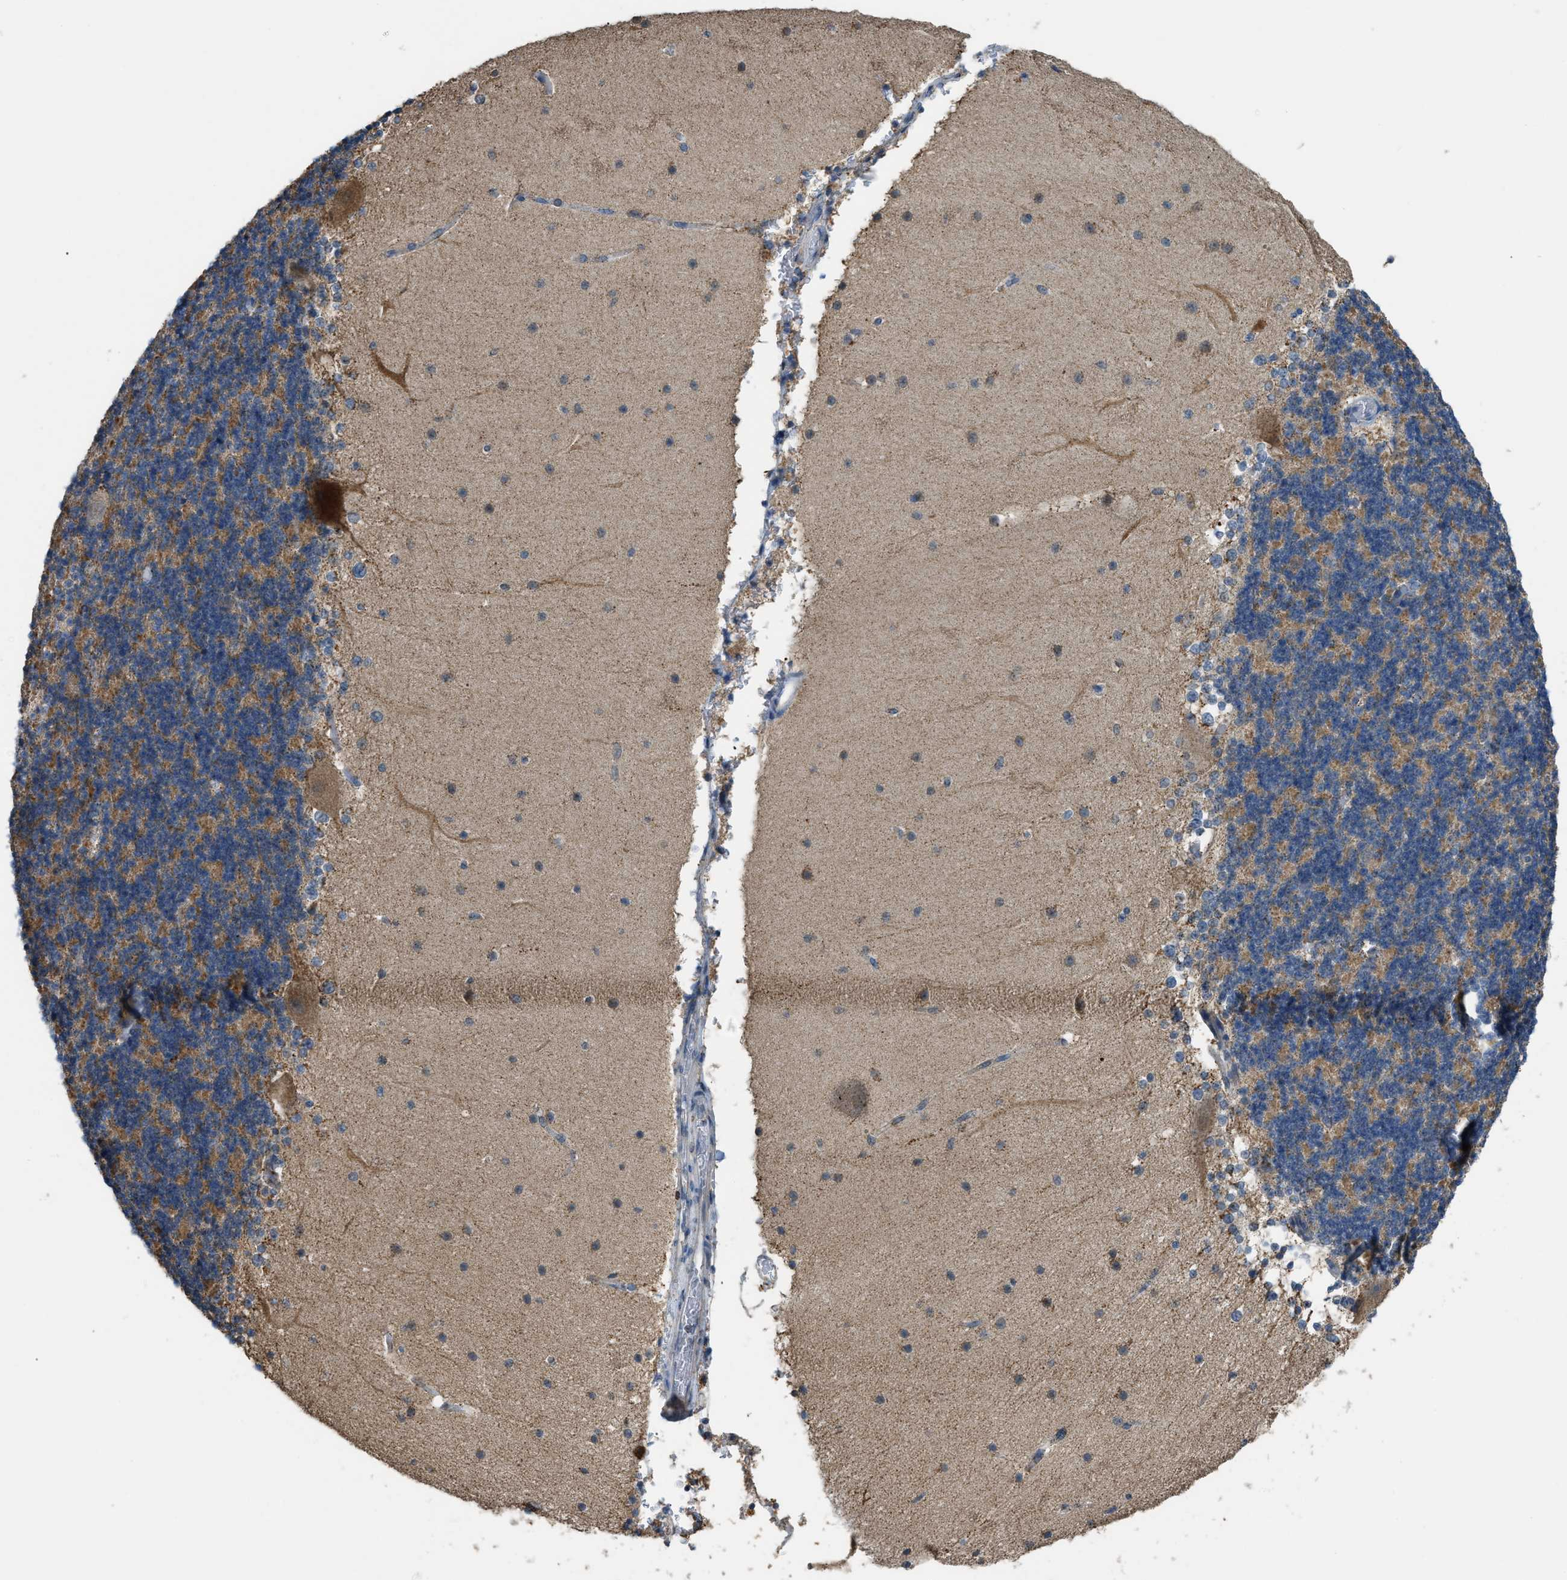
{"staining": {"intensity": "weak", "quantity": "25%-75%", "location": "cytoplasmic/membranous"}, "tissue": "cerebellum", "cell_type": "Cells in granular layer", "image_type": "normal", "snomed": [{"axis": "morphology", "description": "Normal tissue, NOS"}, {"axis": "topography", "description": "Cerebellum"}], "caption": "Cells in granular layer display weak cytoplasmic/membranous staining in approximately 25%-75% of cells in normal cerebellum.", "gene": "ETFB", "patient": {"sex": "female", "age": 19}}